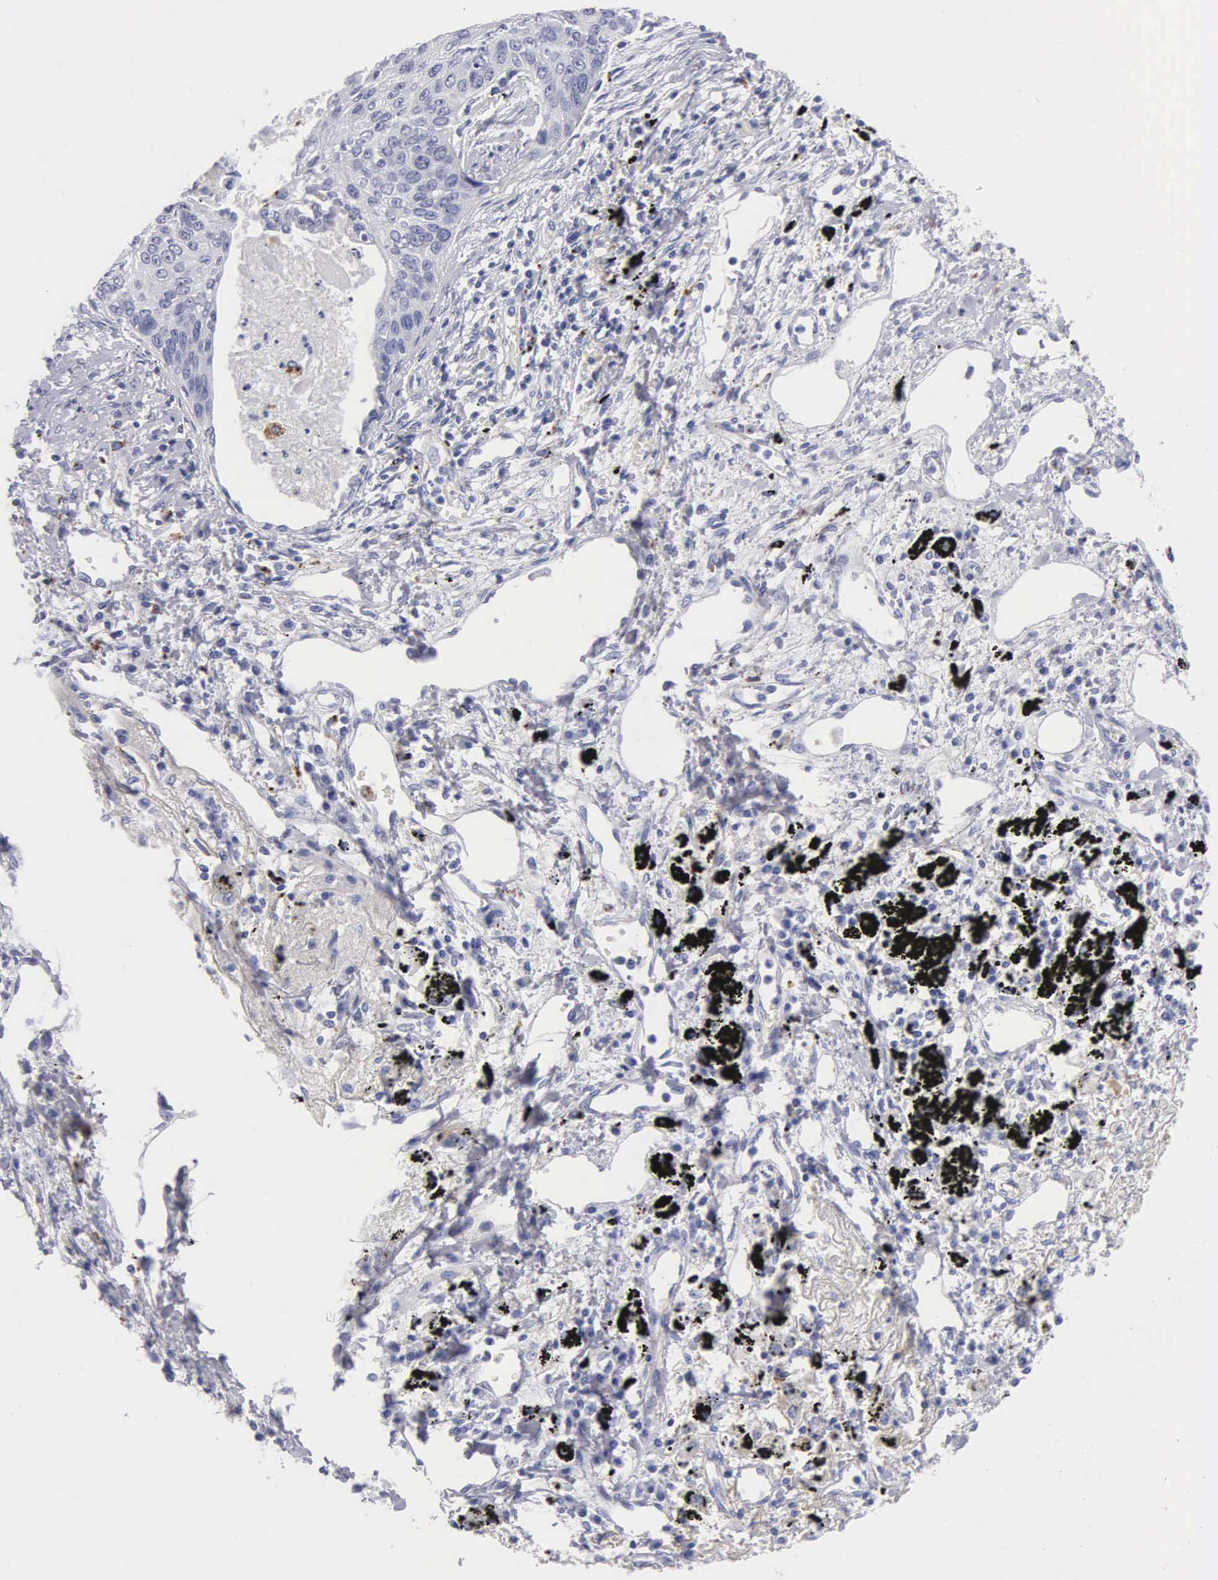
{"staining": {"intensity": "negative", "quantity": "none", "location": "none"}, "tissue": "lung cancer", "cell_type": "Tumor cells", "image_type": "cancer", "snomed": [{"axis": "morphology", "description": "Squamous cell carcinoma, NOS"}, {"axis": "topography", "description": "Lung"}], "caption": "Human lung squamous cell carcinoma stained for a protein using IHC displays no positivity in tumor cells.", "gene": "CTSL", "patient": {"sex": "male", "age": 71}}